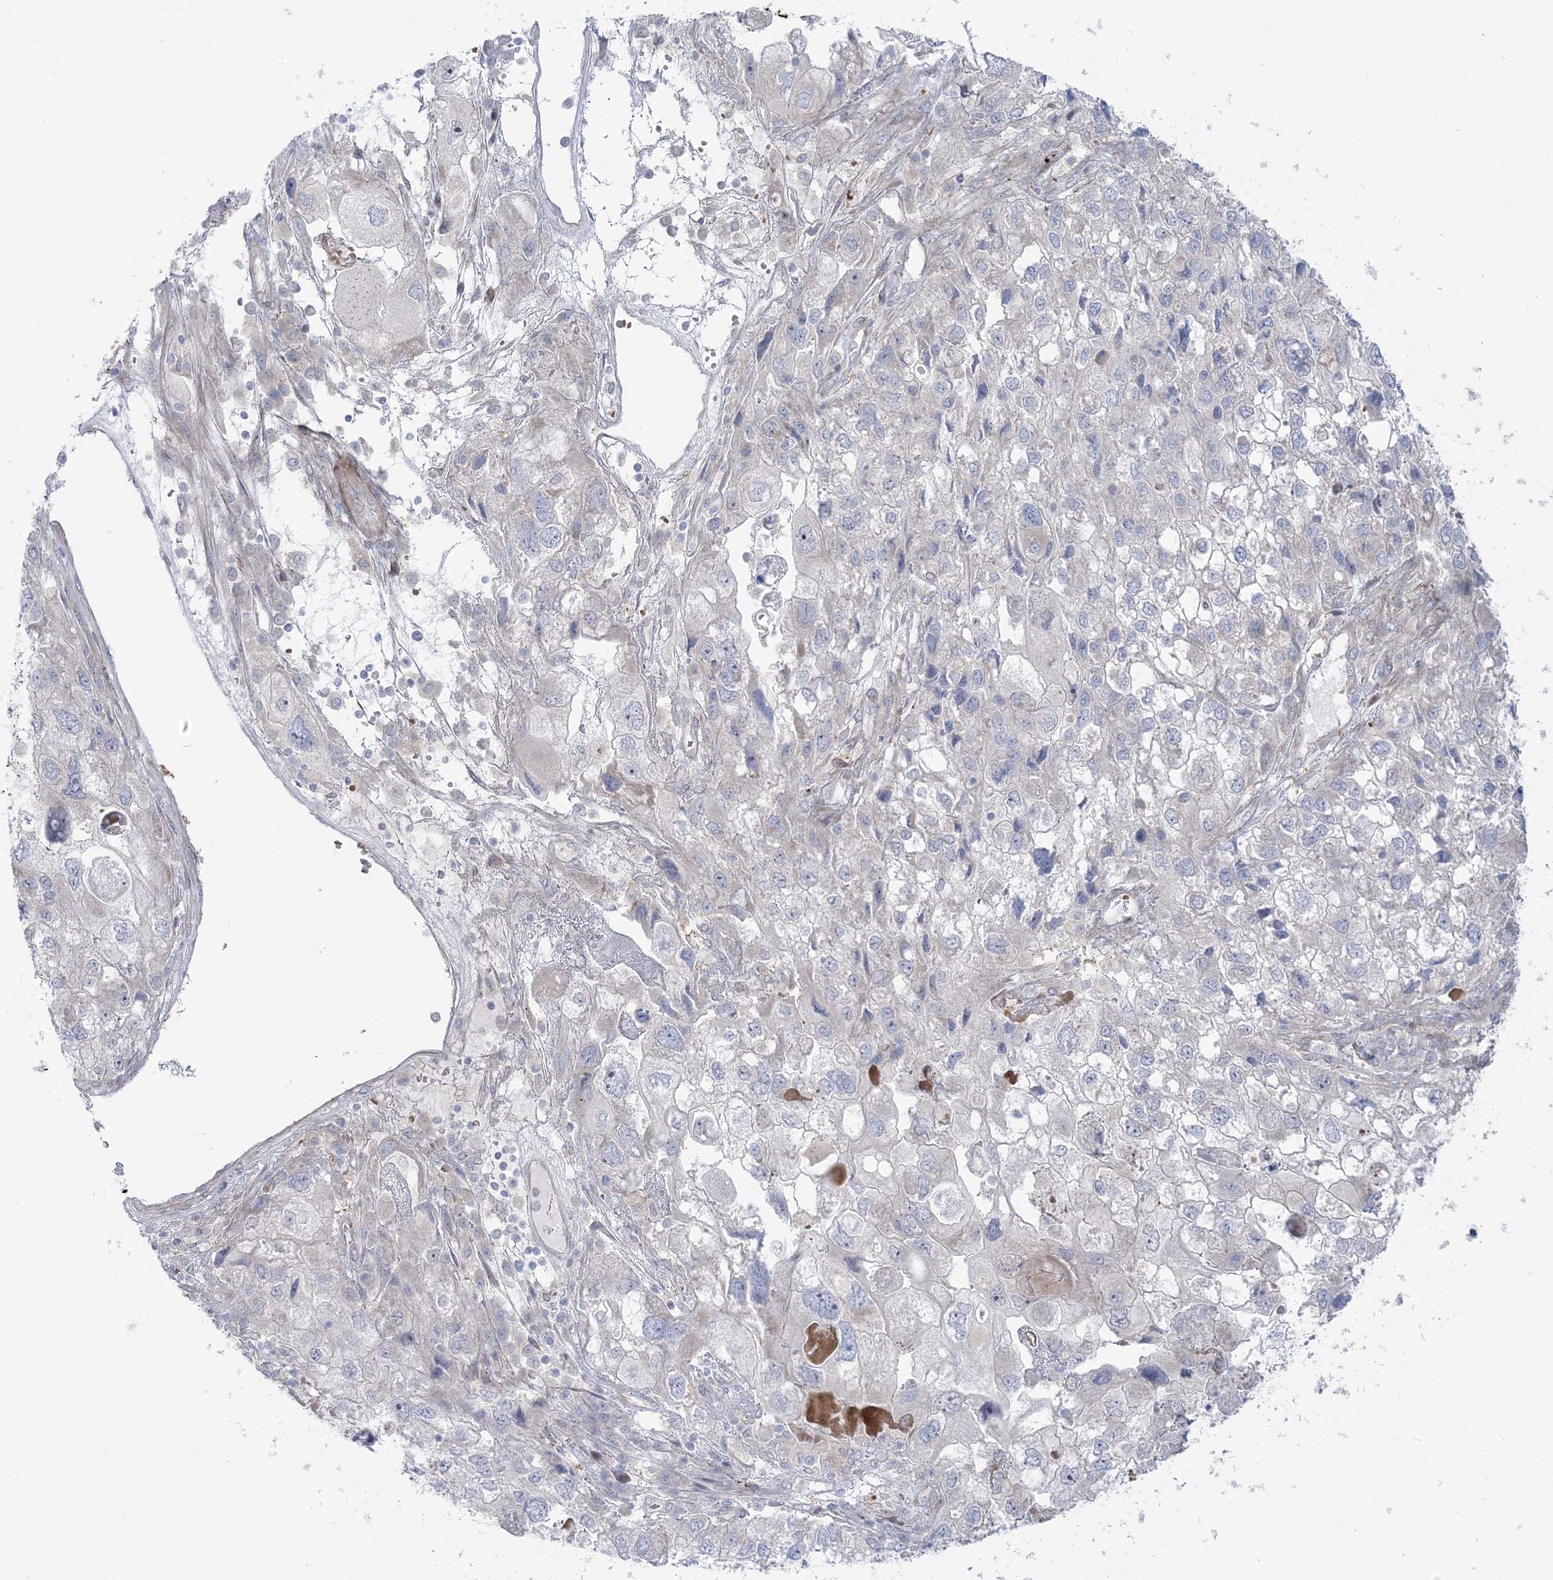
{"staining": {"intensity": "negative", "quantity": "none", "location": "none"}, "tissue": "endometrial cancer", "cell_type": "Tumor cells", "image_type": "cancer", "snomed": [{"axis": "morphology", "description": "Adenocarcinoma, NOS"}, {"axis": "topography", "description": "Endometrium"}], "caption": "There is no significant expression in tumor cells of endometrial cancer (adenocarcinoma).", "gene": "NUDT9", "patient": {"sex": "female", "age": 49}}